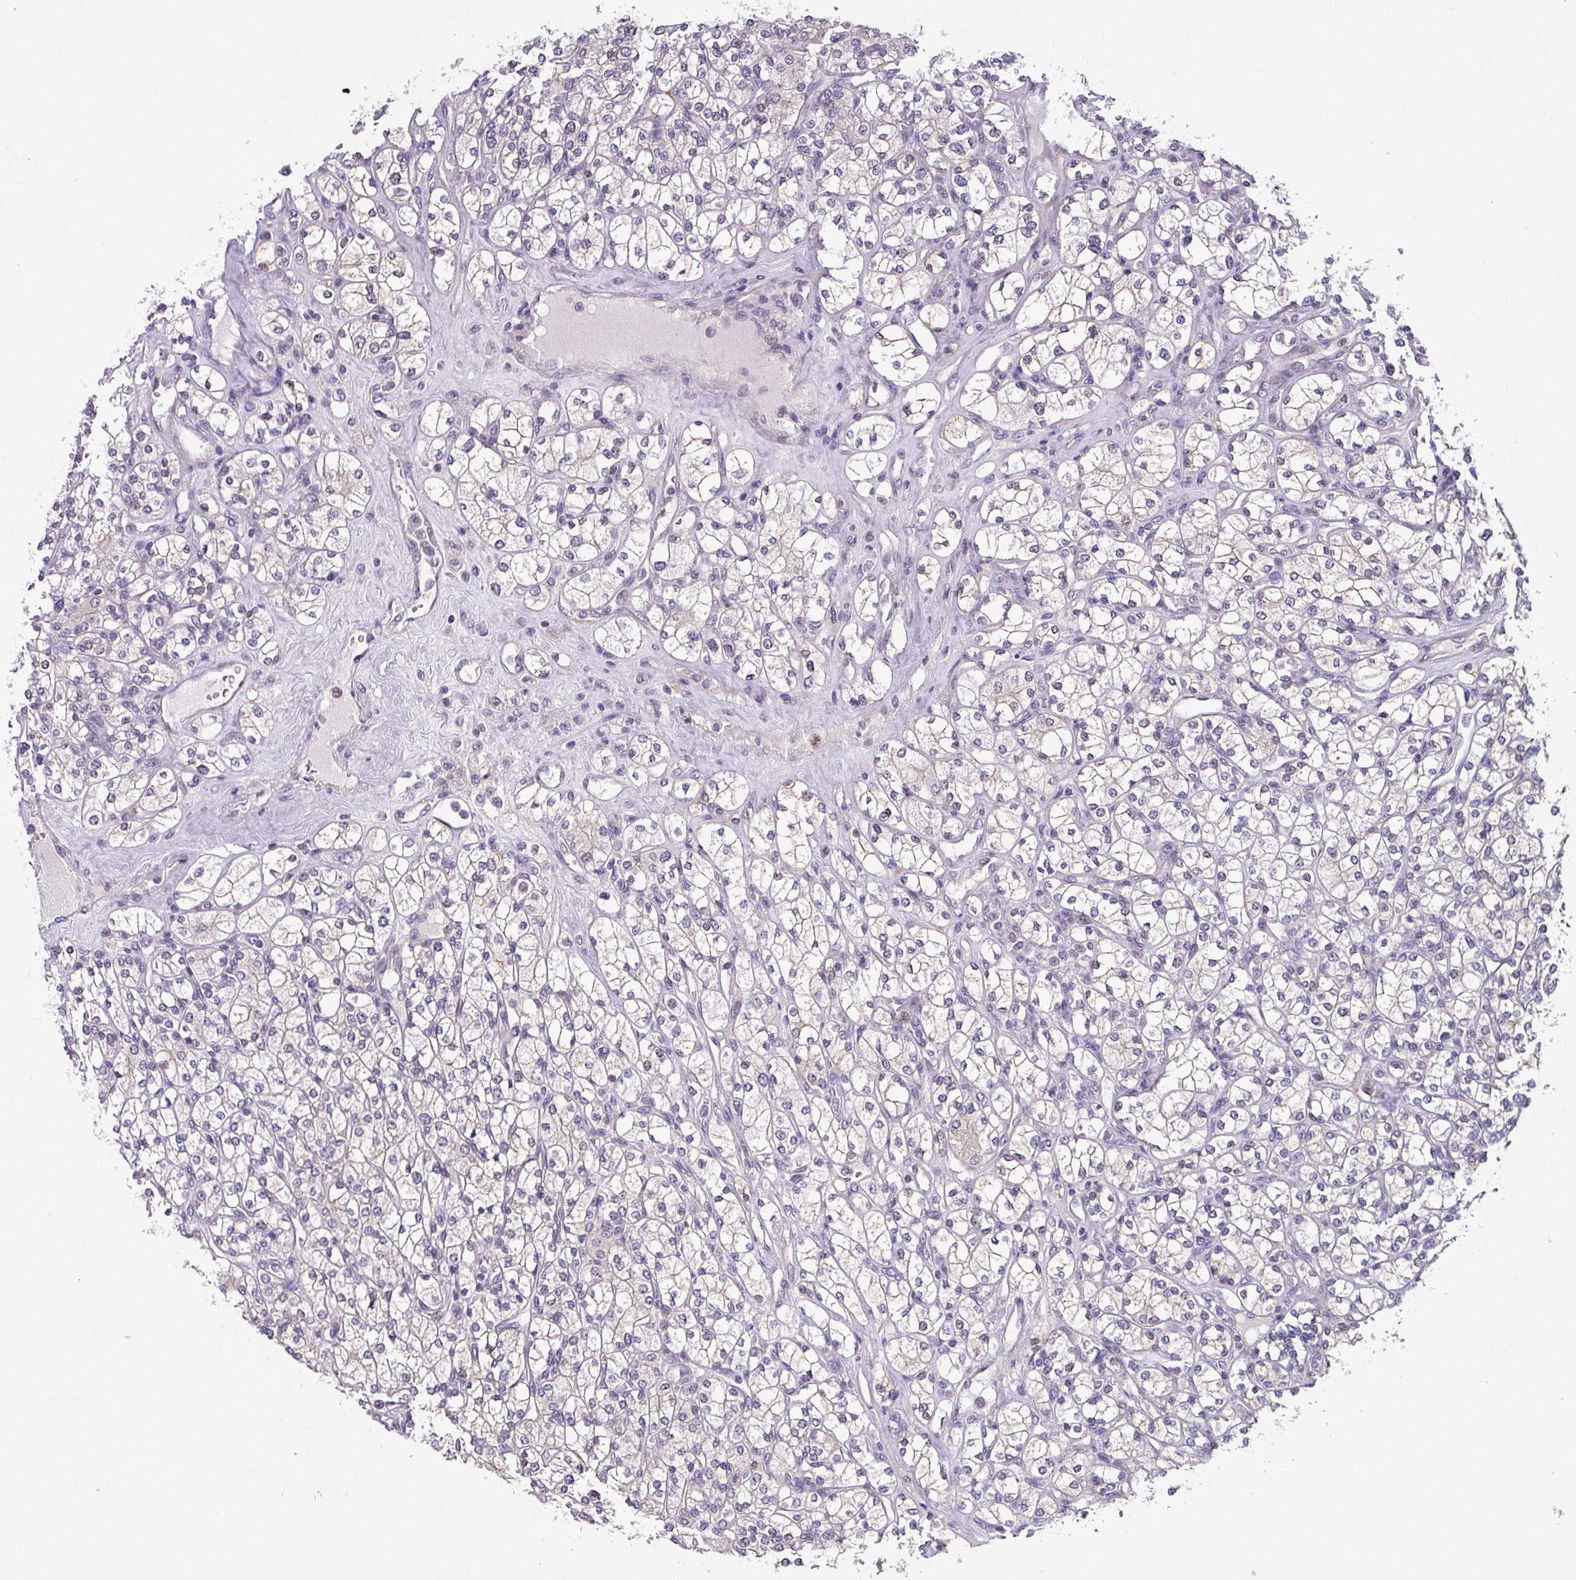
{"staining": {"intensity": "negative", "quantity": "none", "location": "none"}, "tissue": "renal cancer", "cell_type": "Tumor cells", "image_type": "cancer", "snomed": [{"axis": "morphology", "description": "Adenocarcinoma, NOS"}, {"axis": "topography", "description": "Kidney"}], "caption": "Photomicrograph shows no protein expression in tumor cells of renal cancer tissue.", "gene": "ZFP3", "patient": {"sex": "male", "age": 77}}